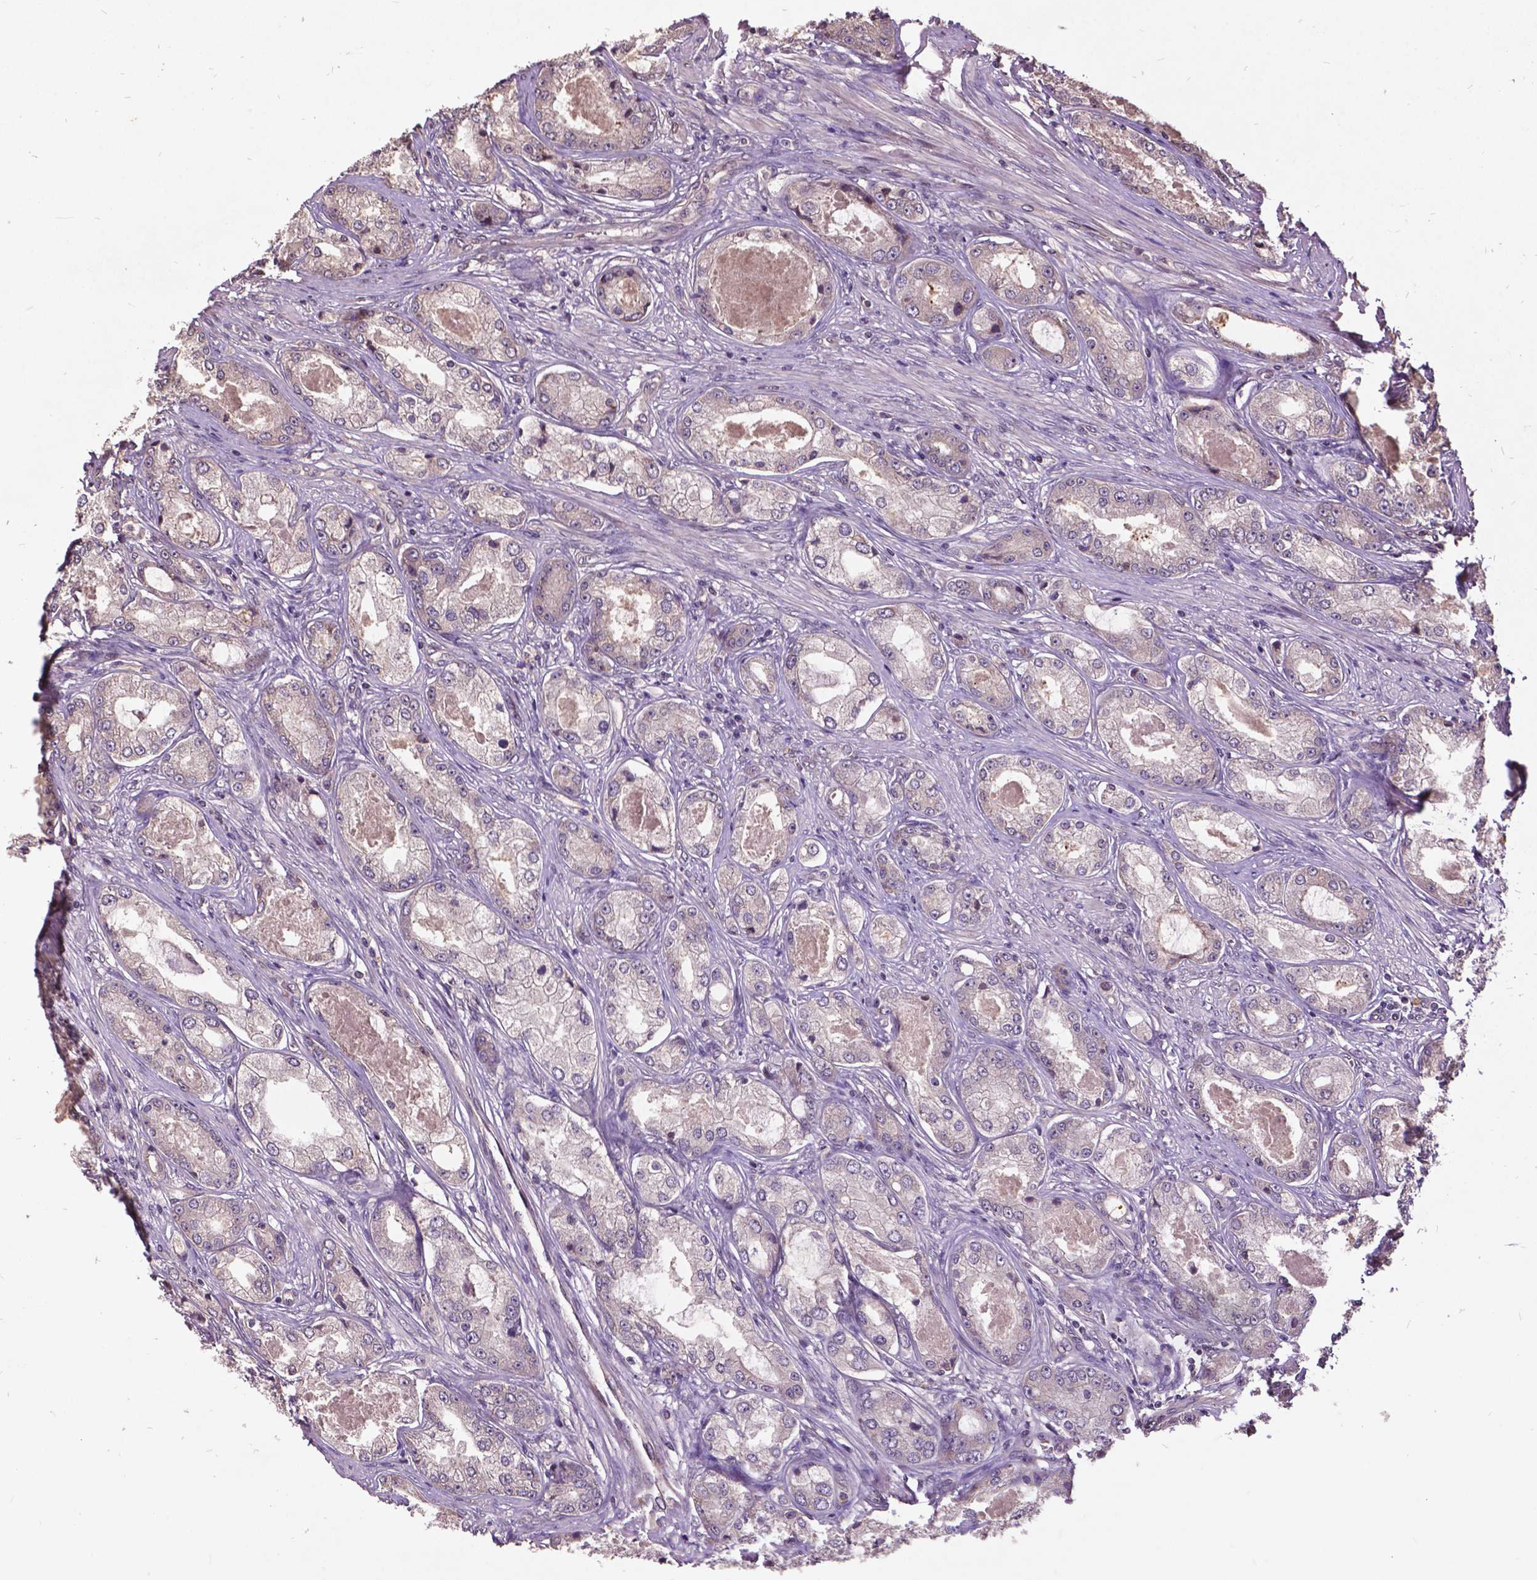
{"staining": {"intensity": "negative", "quantity": "none", "location": "none"}, "tissue": "prostate cancer", "cell_type": "Tumor cells", "image_type": "cancer", "snomed": [{"axis": "morphology", "description": "Adenocarcinoma, Low grade"}, {"axis": "topography", "description": "Prostate"}], "caption": "Immunohistochemistry (IHC) of low-grade adenocarcinoma (prostate) reveals no positivity in tumor cells. The staining is performed using DAB brown chromogen with nuclei counter-stained in using hematoxylin.", "gene": "AP1S3", "patient": {"sex": "male", "age": 68}}